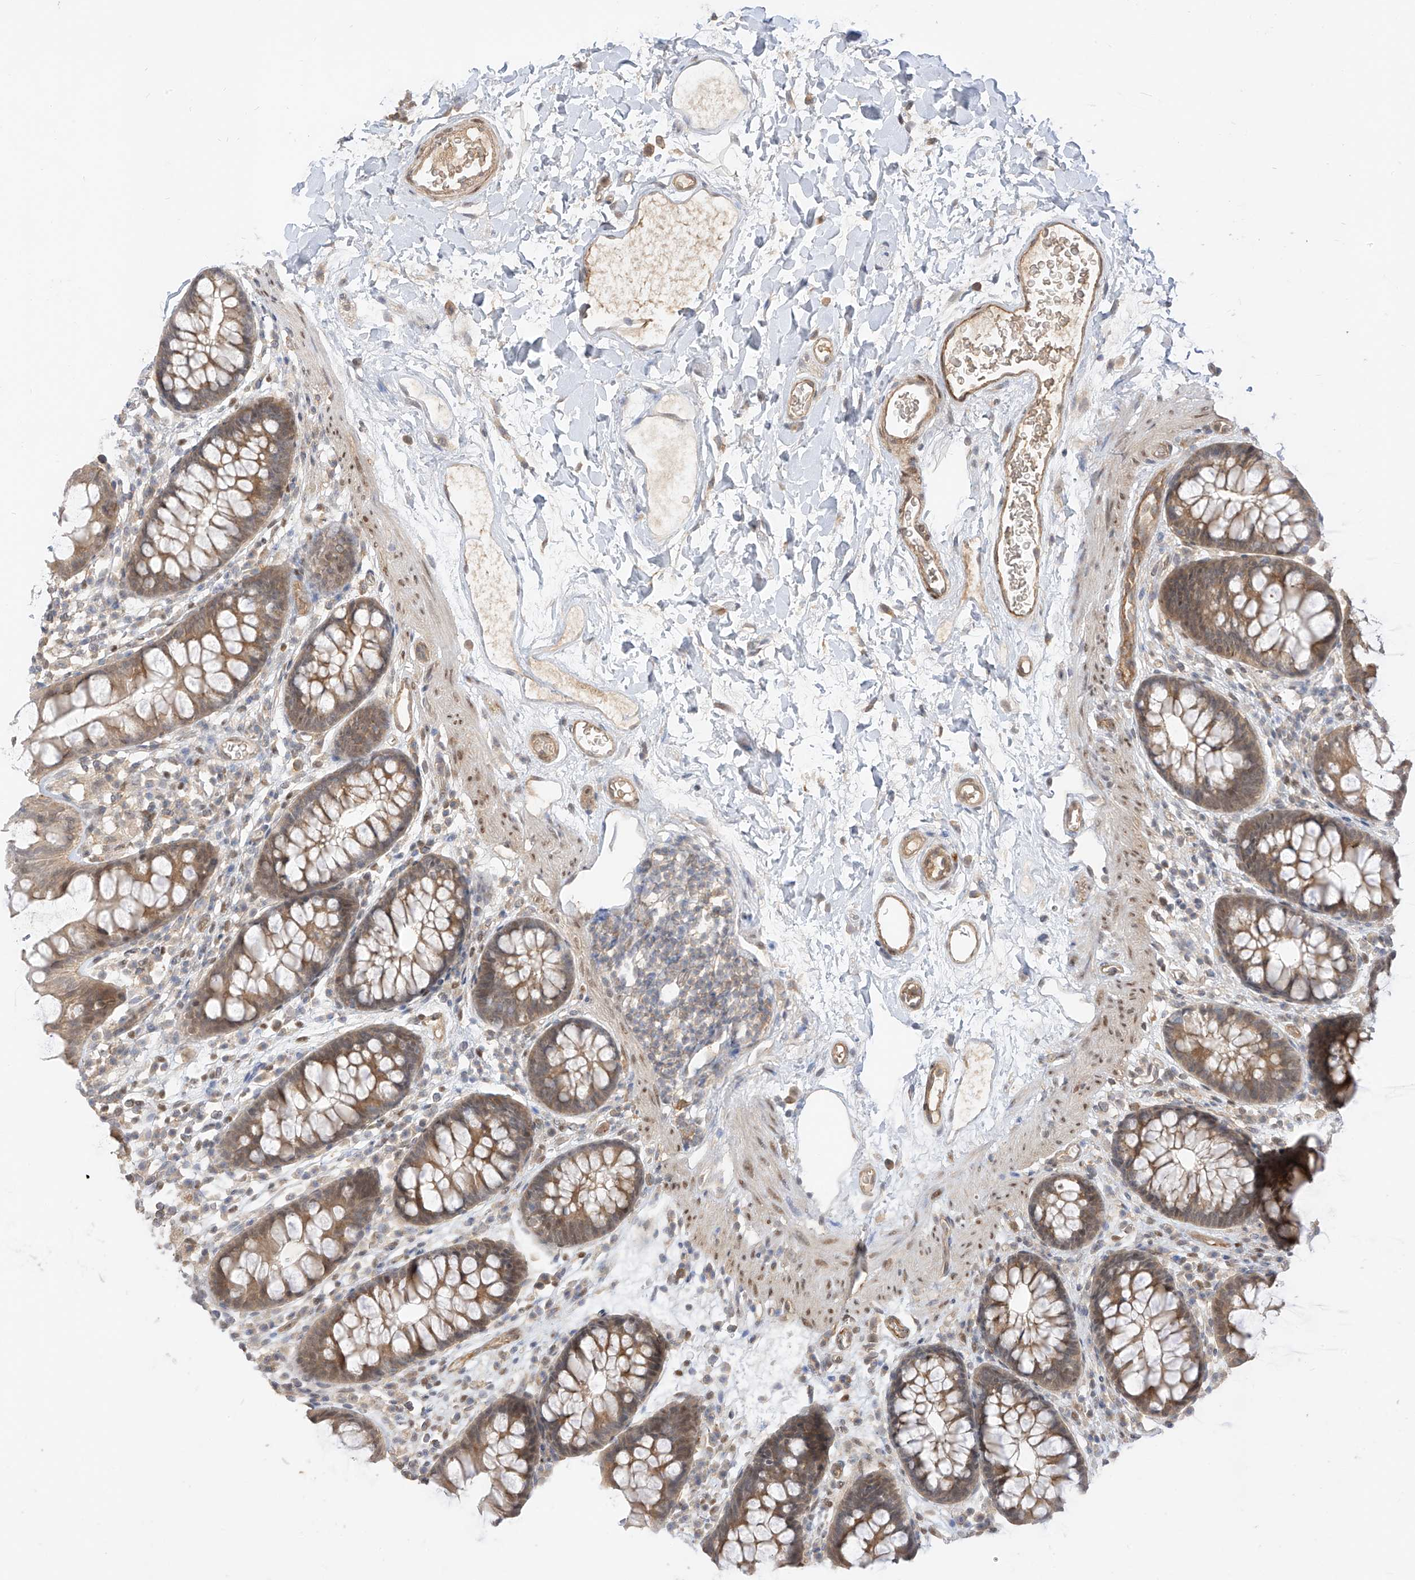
{"staining": {"intensity": "moderate", "quantity": ">75%", "location": "cytoplasmic/membranous"}, "tissue": "colon", "cell_type": "Endothelial cells", "image_type": "normal", "snomed": [{"axis": "morphology", "description": "Normal tissue, NOS"}, {"axis": "topography", "description": "Colon"}], "caption": "This photomicrograph reveals immunohistochemistry staining of normal human colon, with medium moderate cytoplasmic/membranous positivity in about >75% of endothelial cells.", "gene": "MRTFA", "patient": {"sex": "female", "age": 62}}